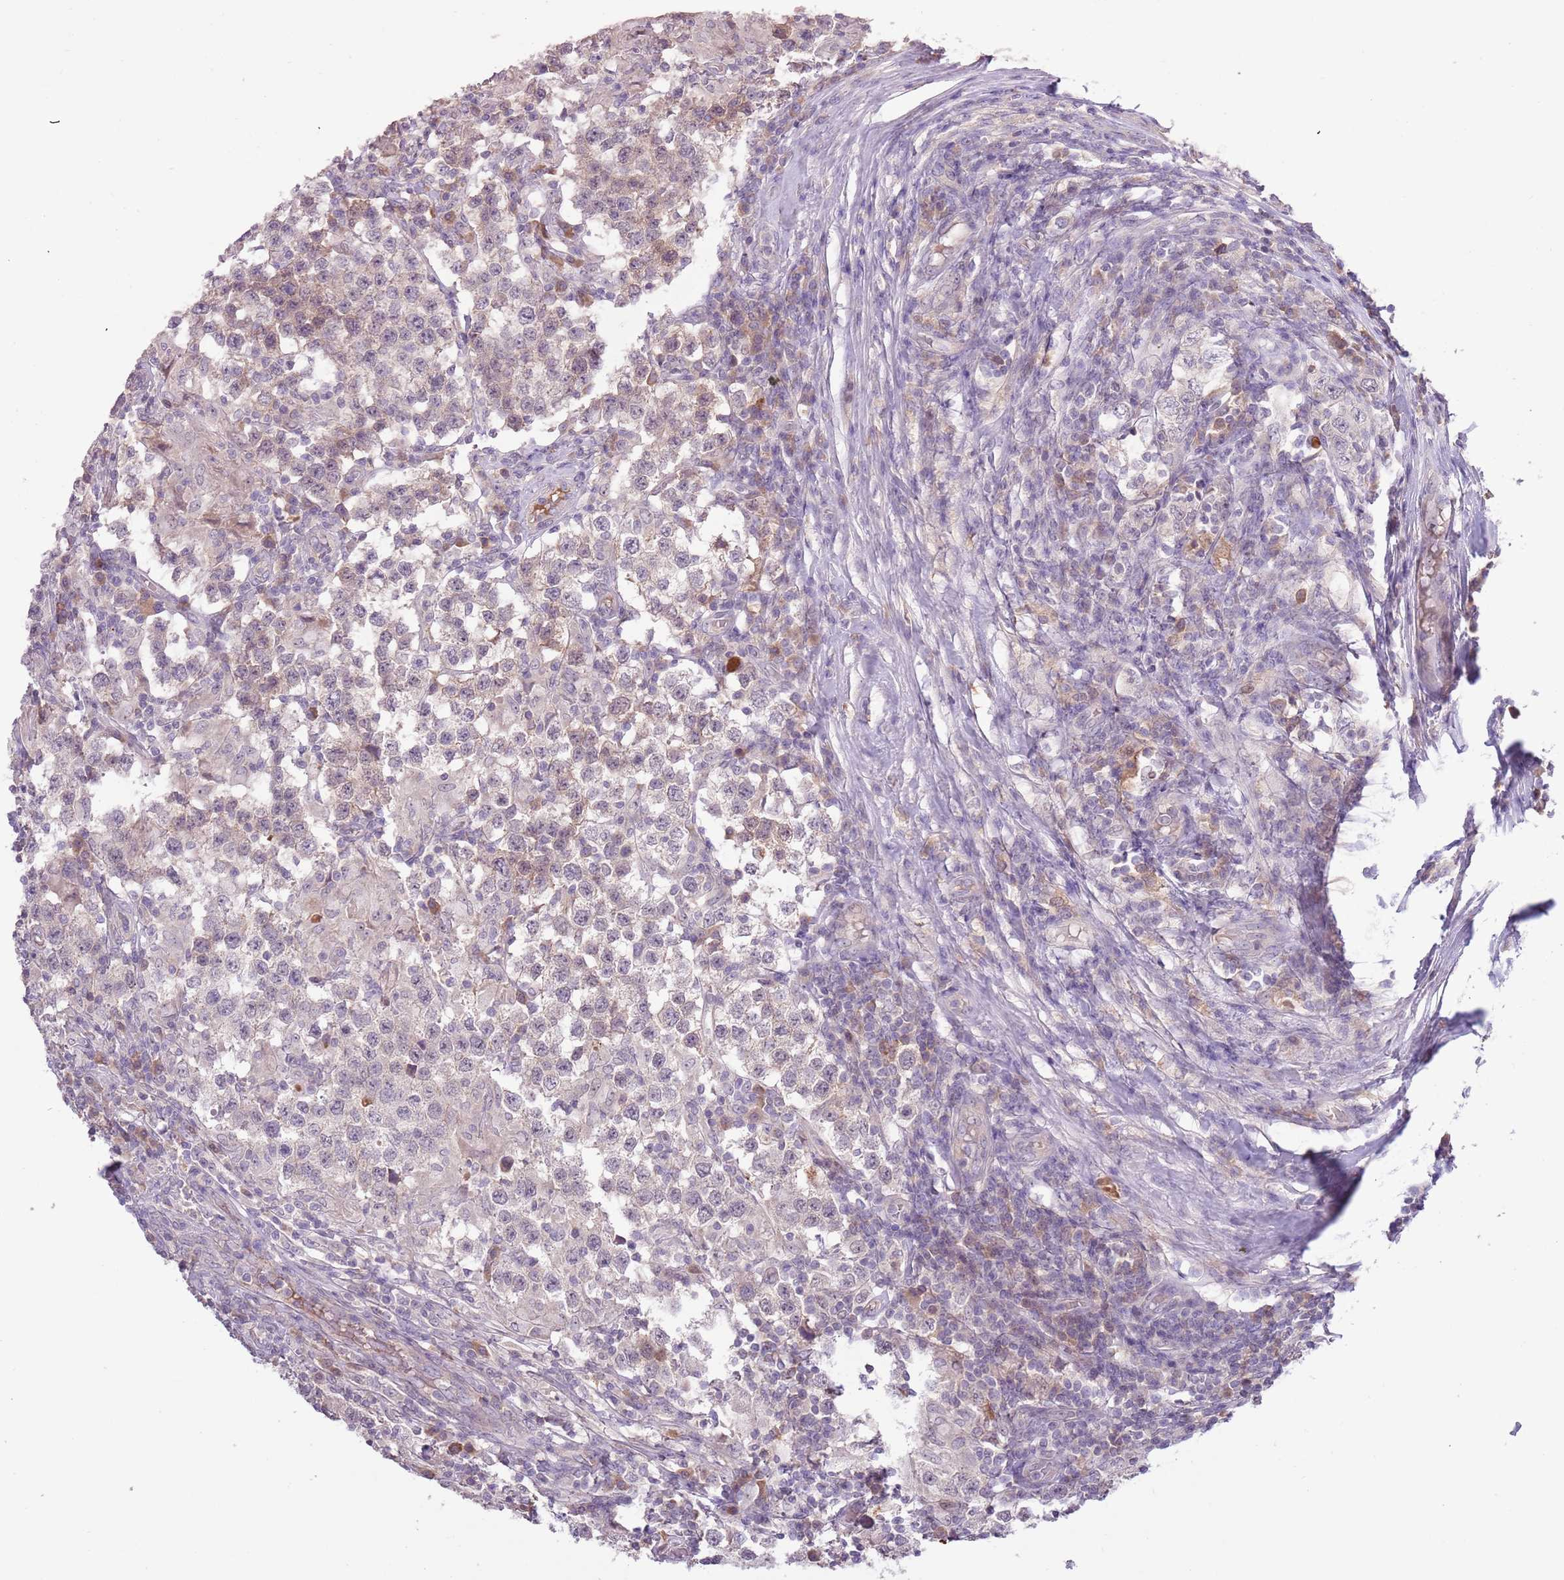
{"staining": {"intensity": "negative", "quantity": "none", "location": "none"}, "tissue": "testis cancer", "cell_type": "Tumor cells", "image_type": "cancer", "snomed": [{"axis": "morphology", "description": "Seminoma, NOS"}, {"axis": "morphology", "description": "Carcinoma, Embryonal, NOS"}, {"axis": "topography", "description": "Testis"}], "caption": "Testis seminoma stained for a protein using IHC exhibits no expression tumor cells.", "gene": "SHROOM3", "patient": {"sex": "male", "age": 41}}